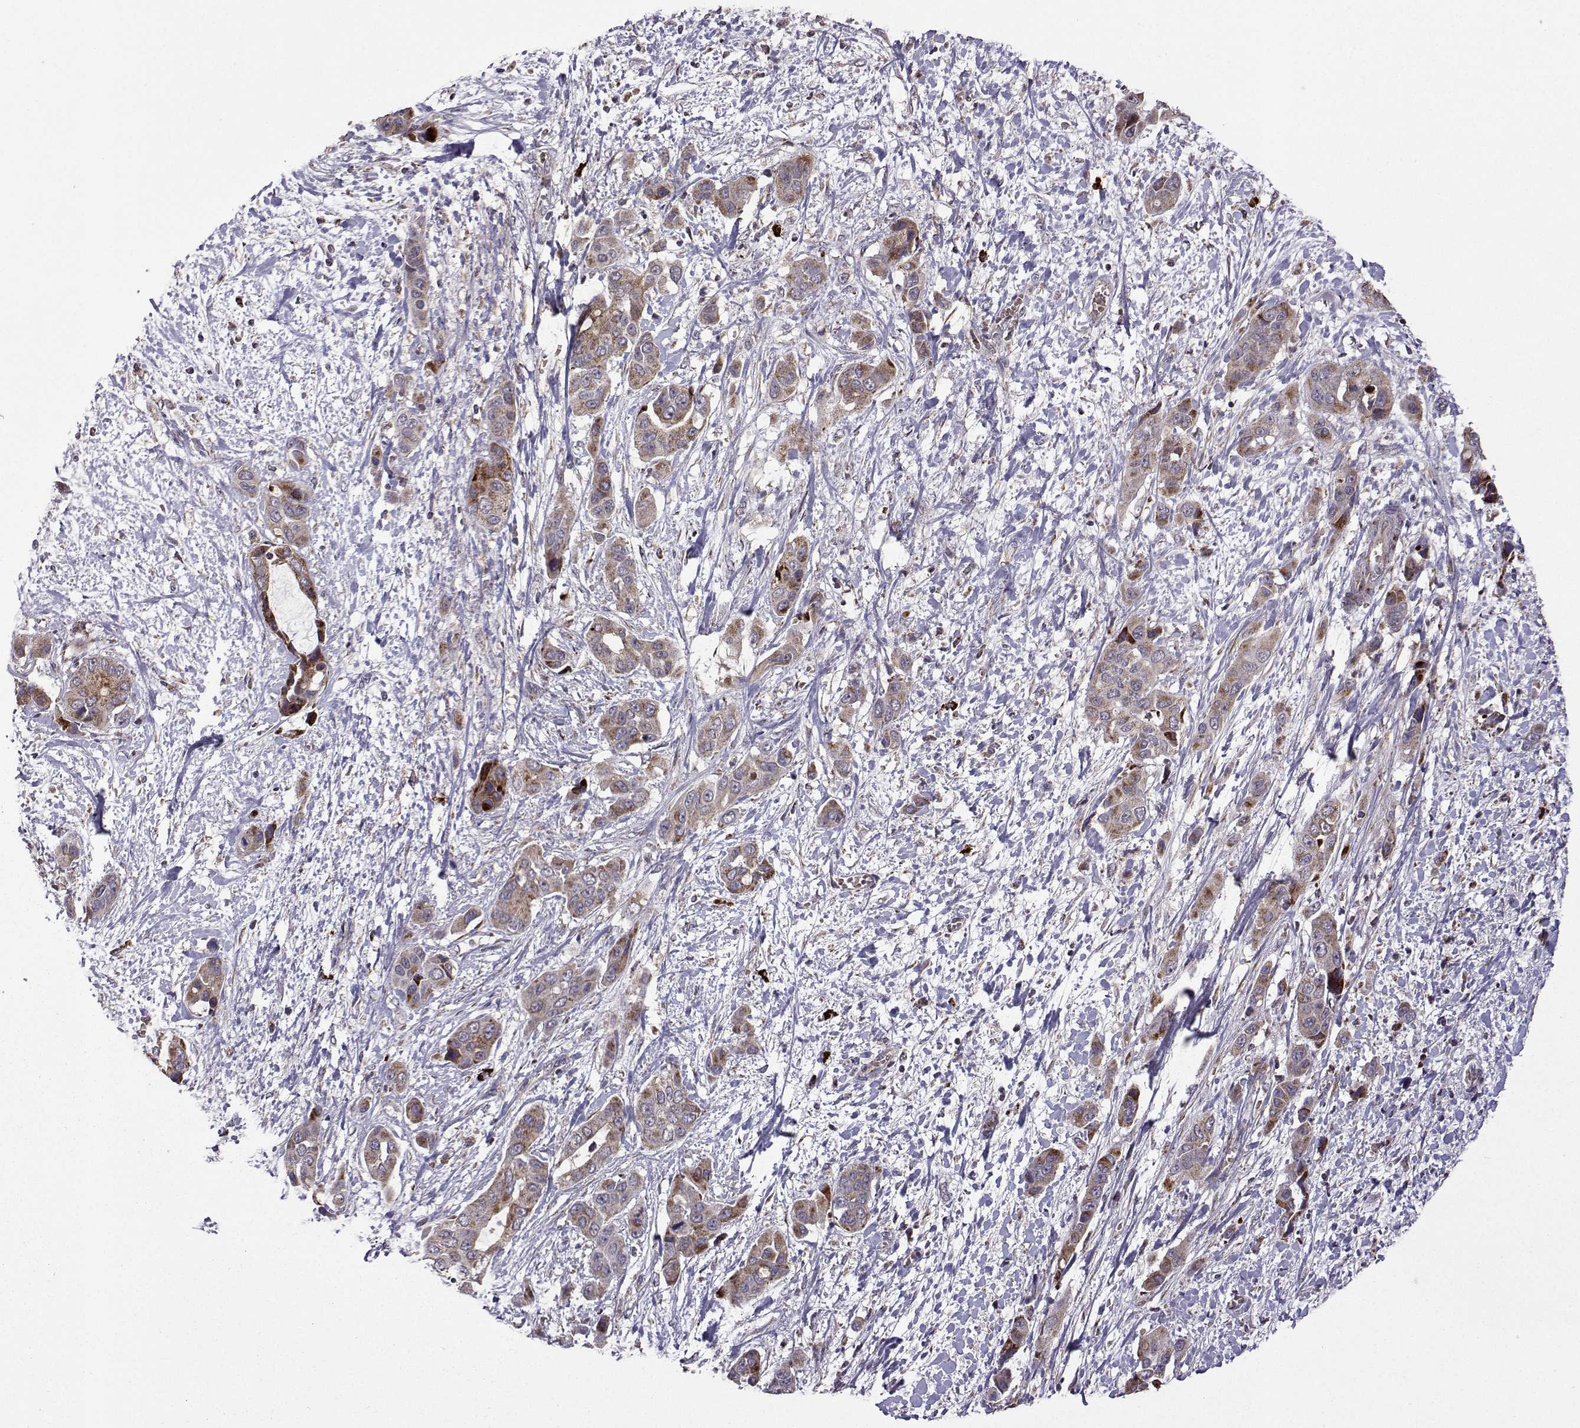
{"staining": {"intensity": "weak", "quantity": "<25%", "location": "cytoplasmic/membranous"}, "tissue": "liver cancer", "cell_type": "Tumor cells", "image_type": "cancer", "snomed": [{"axis": "morphology", "description": "Cholangiocarcinoma"}, {"axis": "topography", "description": "Liver"}], "caption": "The histopathology image exhibits no significant staining in tumor cells of liver cancer. Nuclei are stained in blue.", "gene": "TAB2", "patient": {"sex": "female", "age": 52}}